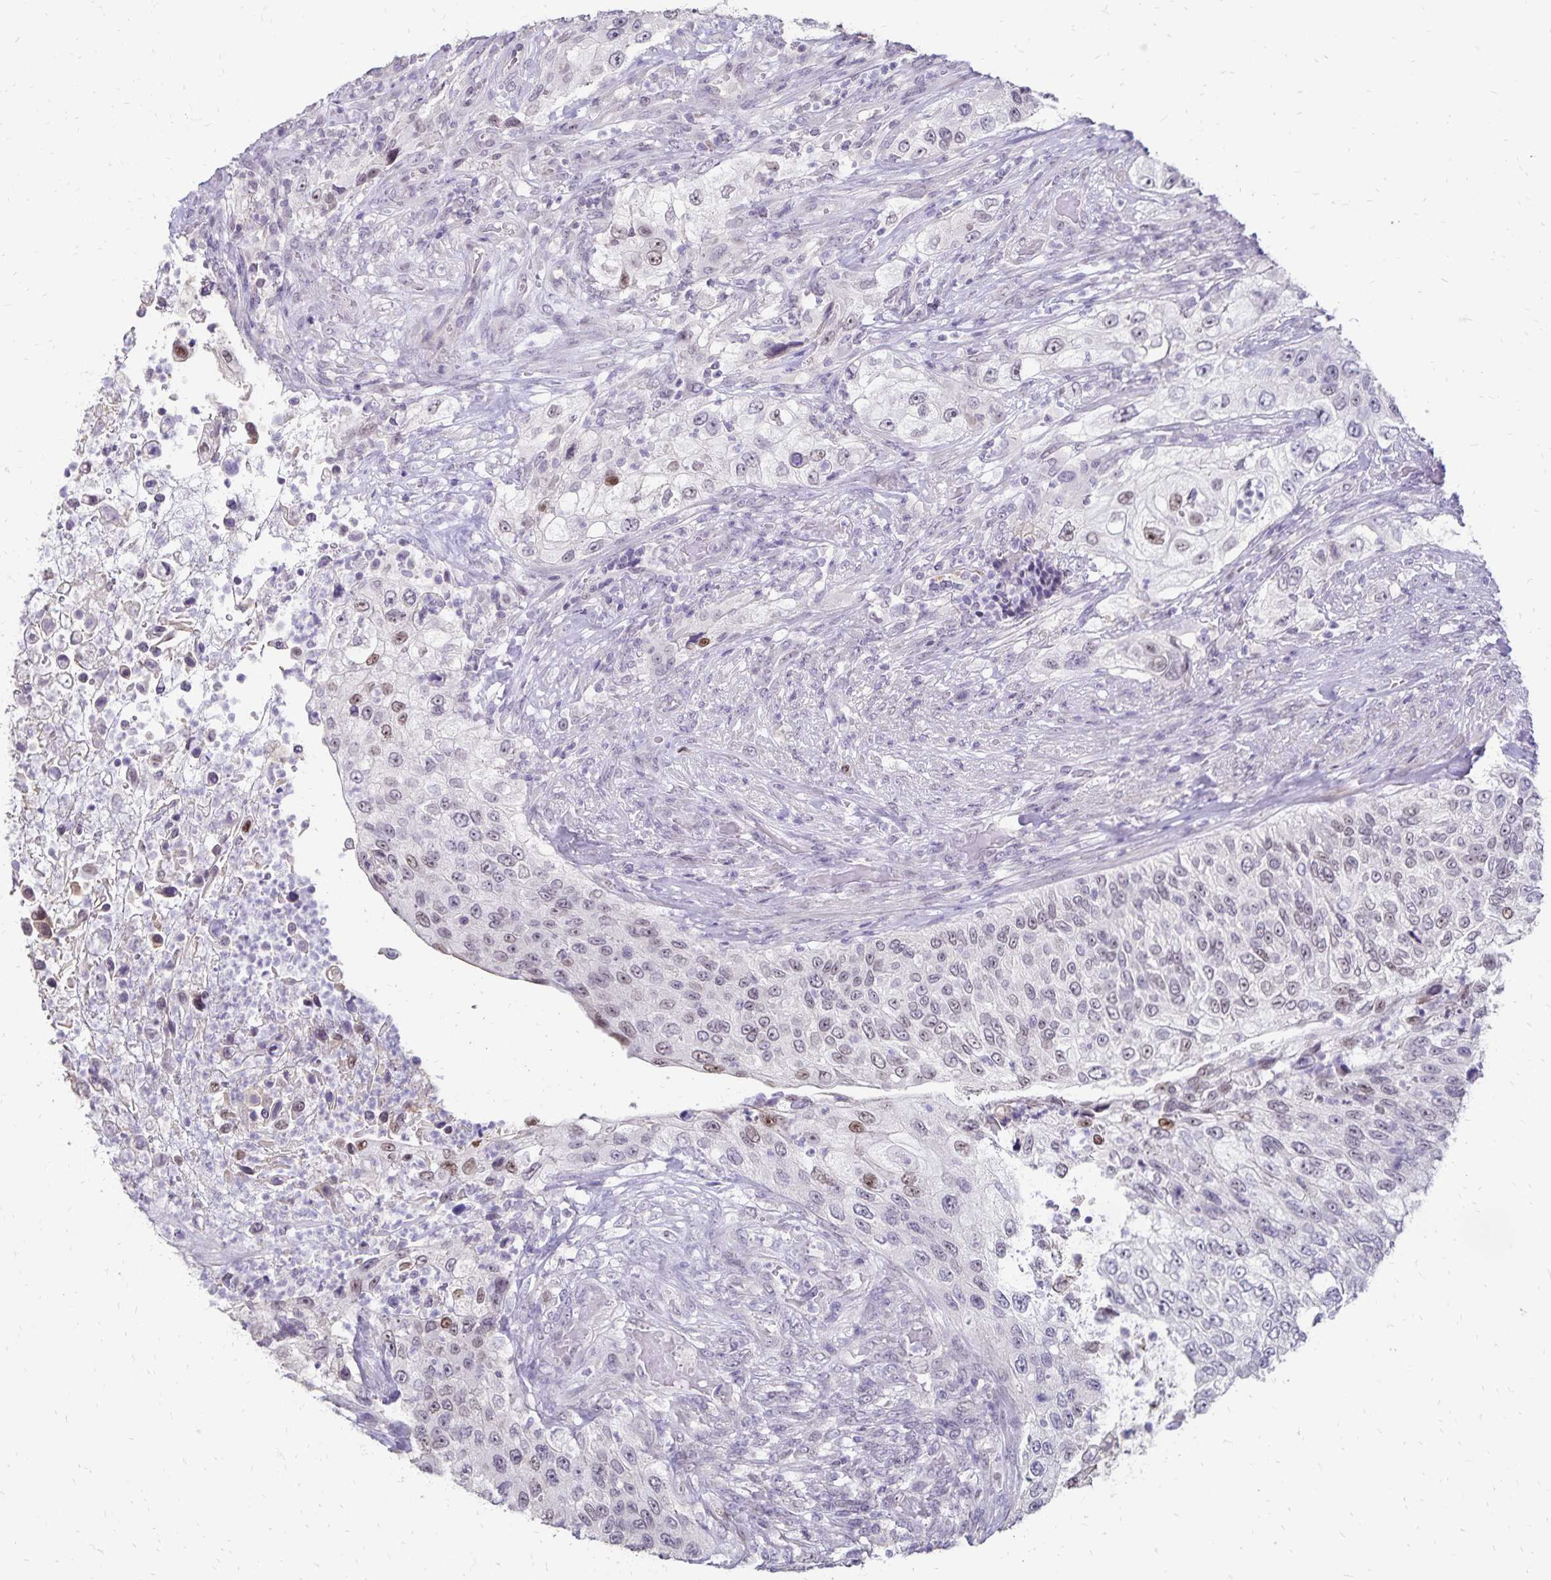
{"staining": {"intensity": "moderate", "quantity": "<25%", "location": "nuclear"}, "tissue": "urothelial cancer", "cell_type": "Tumor cells", "image_type": "cancer", "snomed": [{"axis": "morphology", "description": "Urothelial carcinoma, High grade"}, {"axis": "topography", "description": "Urinary bladder"}], "caption": "Urothelial cancer tissue demonstrates moderate nuclear positivity in about <25% of tumor cells", "gene": "POLB", "patient": {"sex": "female", "age": 60}}